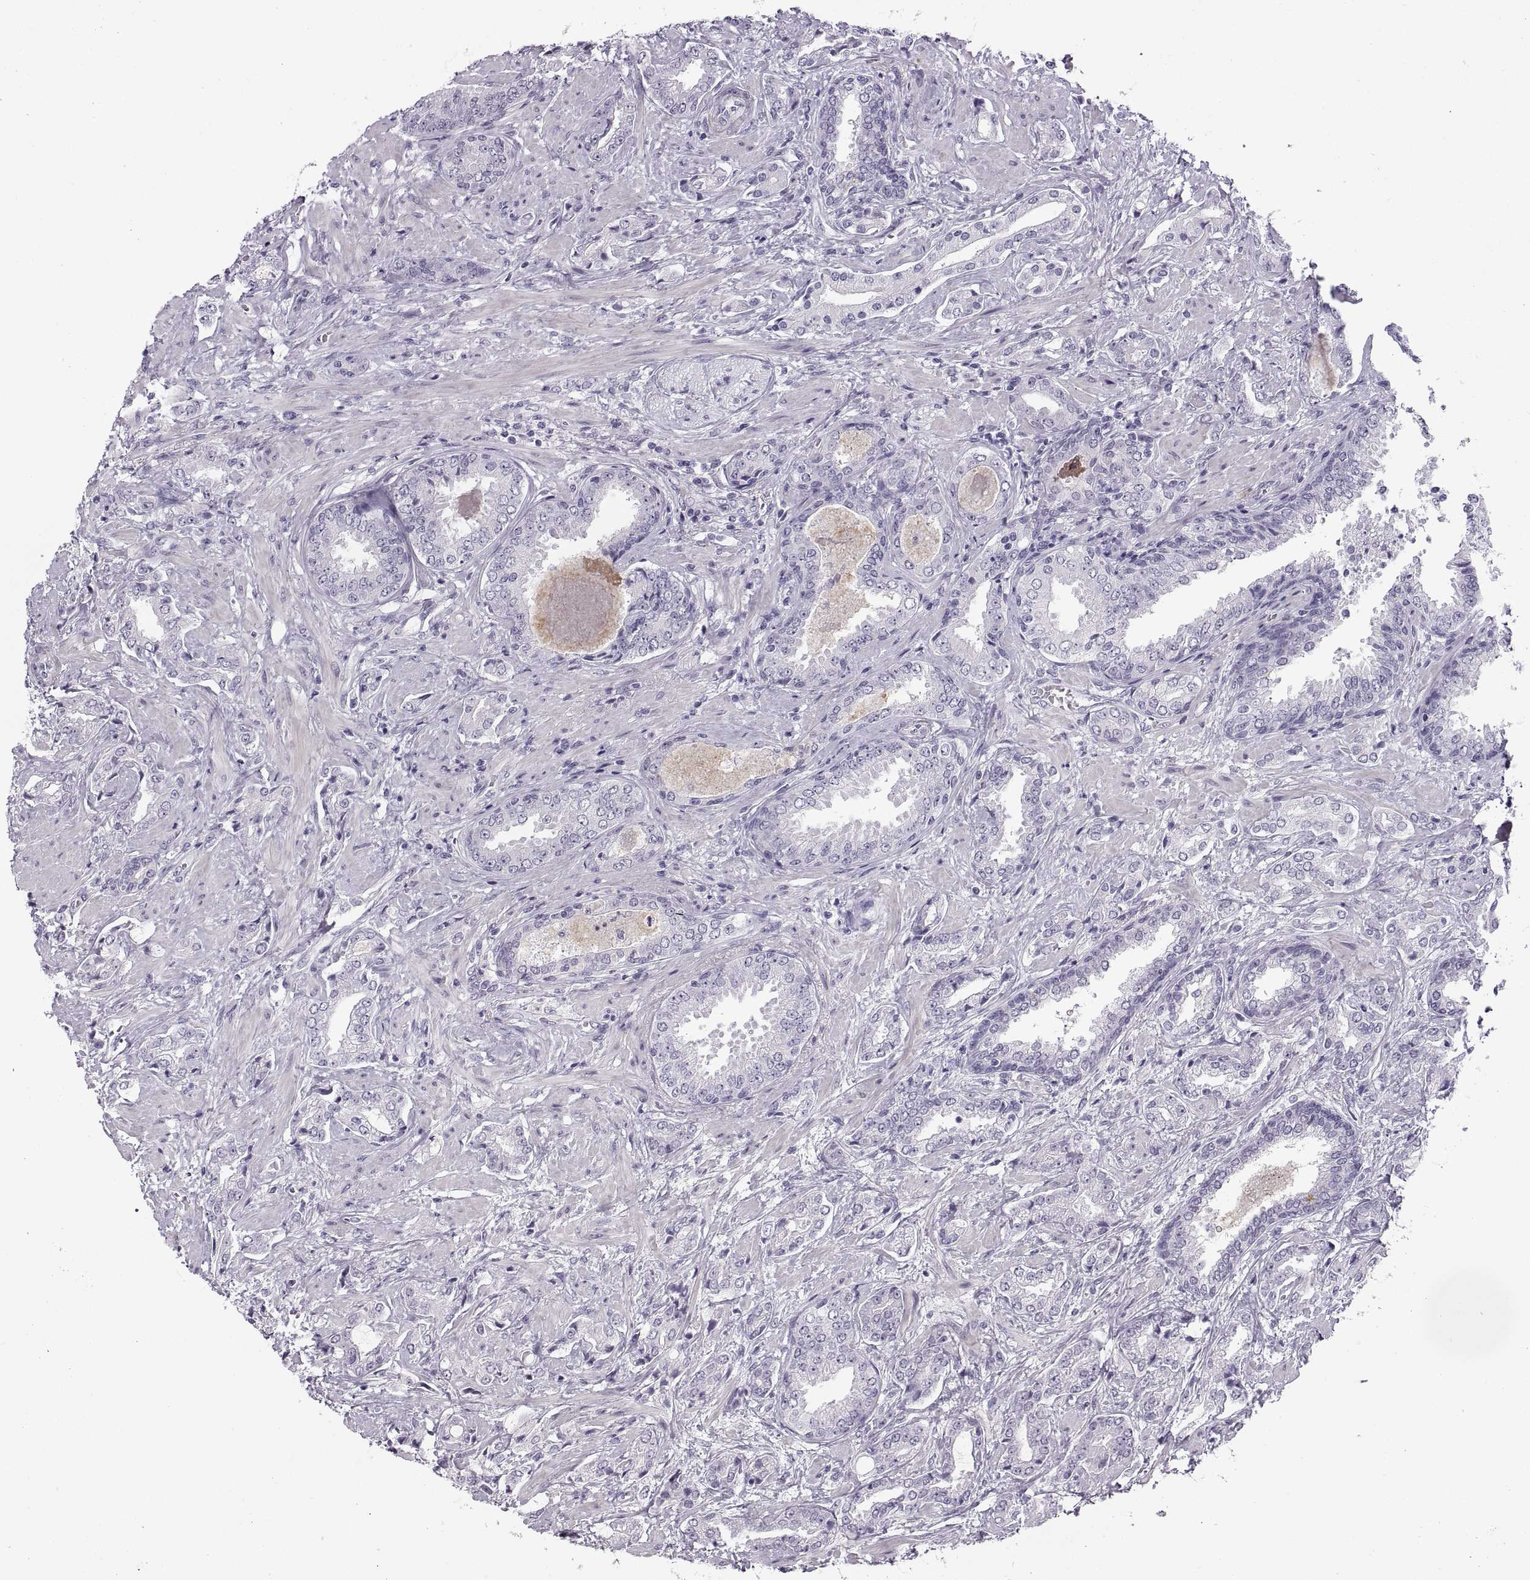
{"staining": {"intensity": "negative", "quantity": "none", "location": "none"}, "tissue": "prostate cancer", "cell_type": "Tumor cells", "image_type": "cancer", "snomed": [{"axis": "morphology", "description": "Adenocarcinoma, Low grade"}, {"axis": "topography", "description": "Prostate"}], "caption": "This image is of prostate cancer (adenocarcinoma (low-grade)) stained with IHC to label a protein in brown with the nuclei are counter-stained blue. There is no staining in tumor cells.", "gene": "C3orf22", "patient": {"sex": "male", "age": 61}}